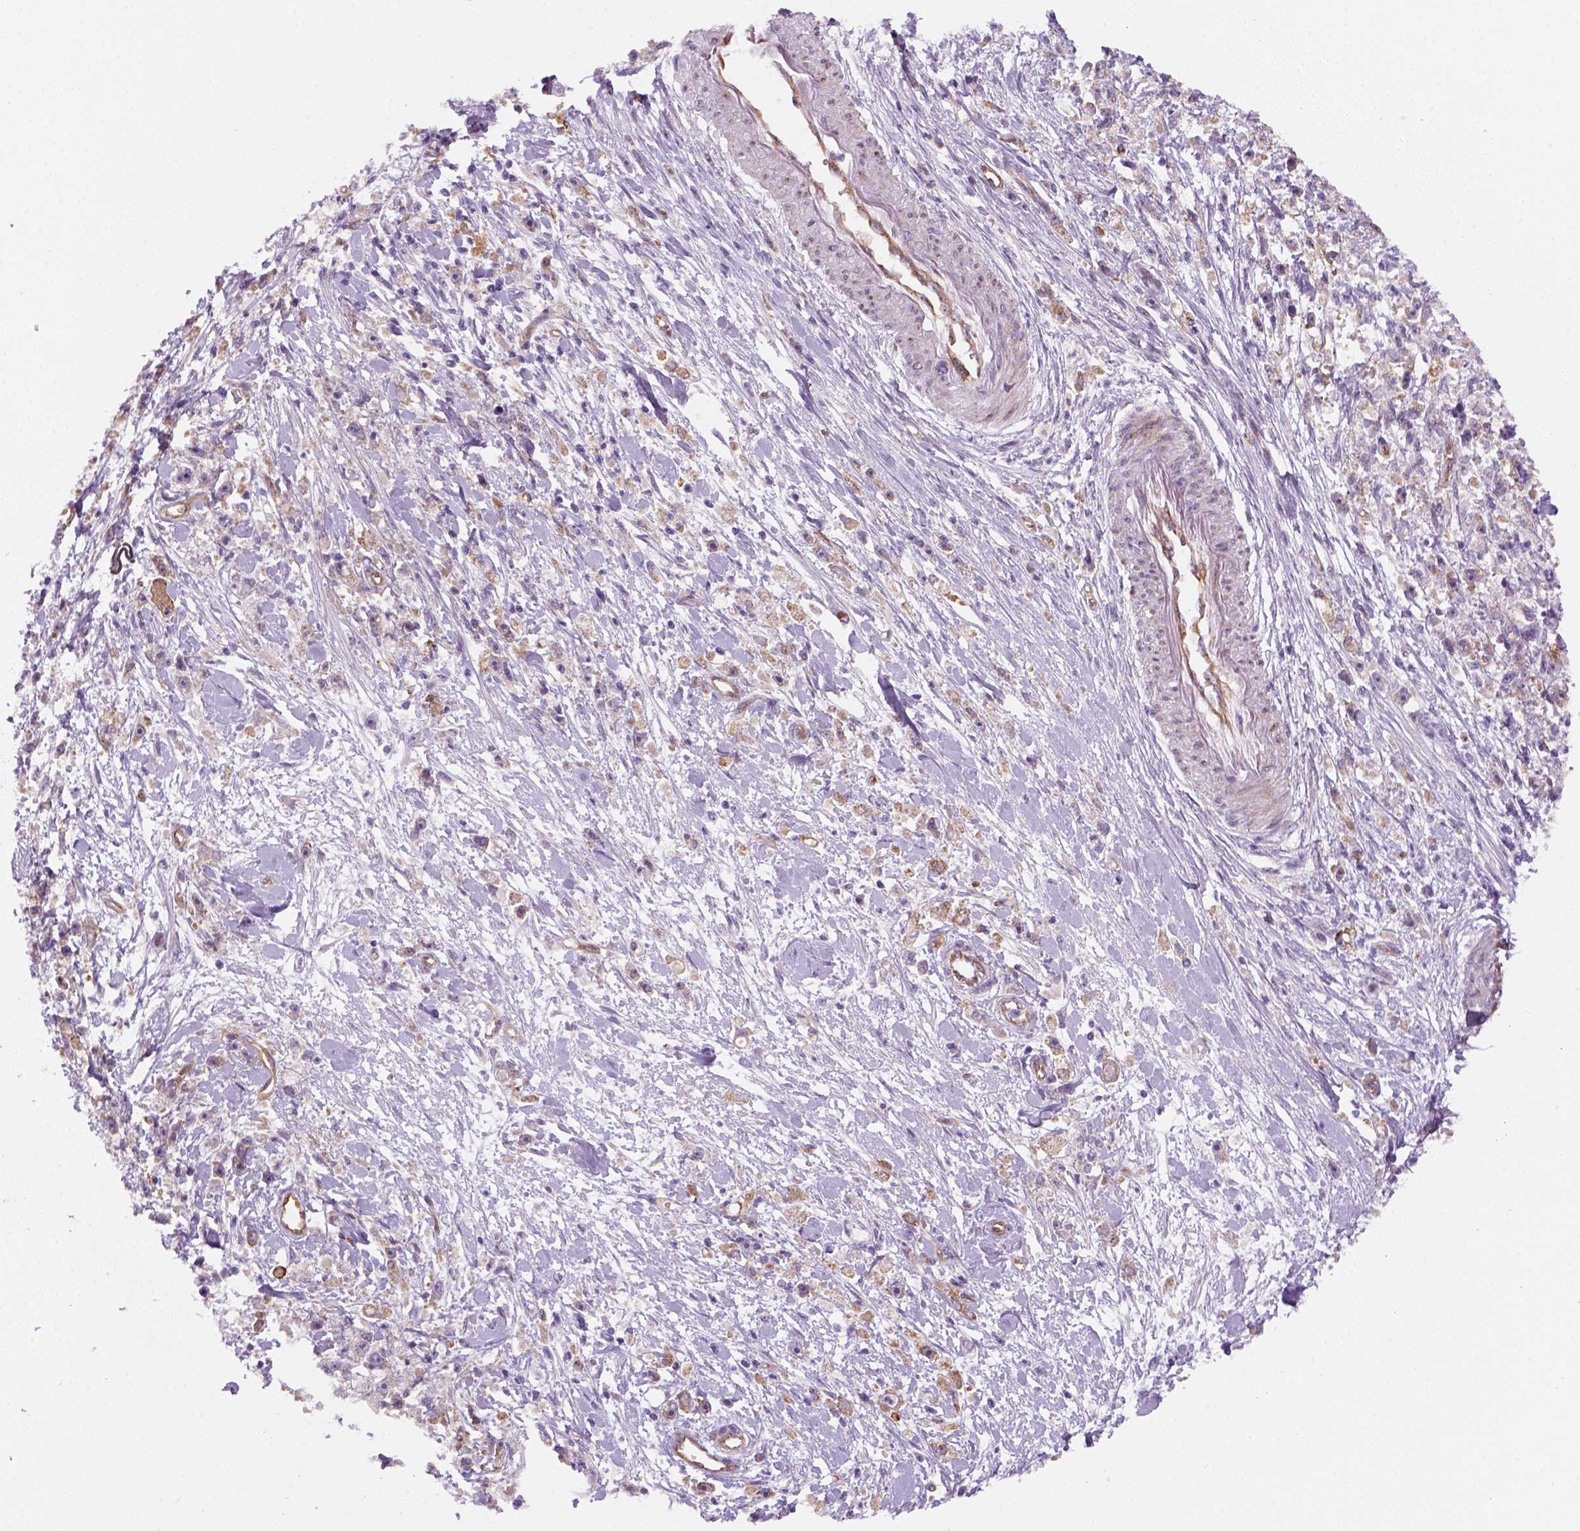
{"staining": {"intensity": "negative", "quantity": "none", "location": "none"}, "tissue": "stomach cancer", "cell_type": "Tumor cells", "image_type": "cancer", "snomed": [{"axis": "morphology", "description": "Adenocarcinoma, NOS"}, {"axis": "topography", "description": "Stomach"}], "caption": "The IHC micrograph has no significant expression in tumor cells of adenocarcinoma (stomach) tissue.", "gene": "VSTM5", "patient": {"sex": "female", "age": 59}}